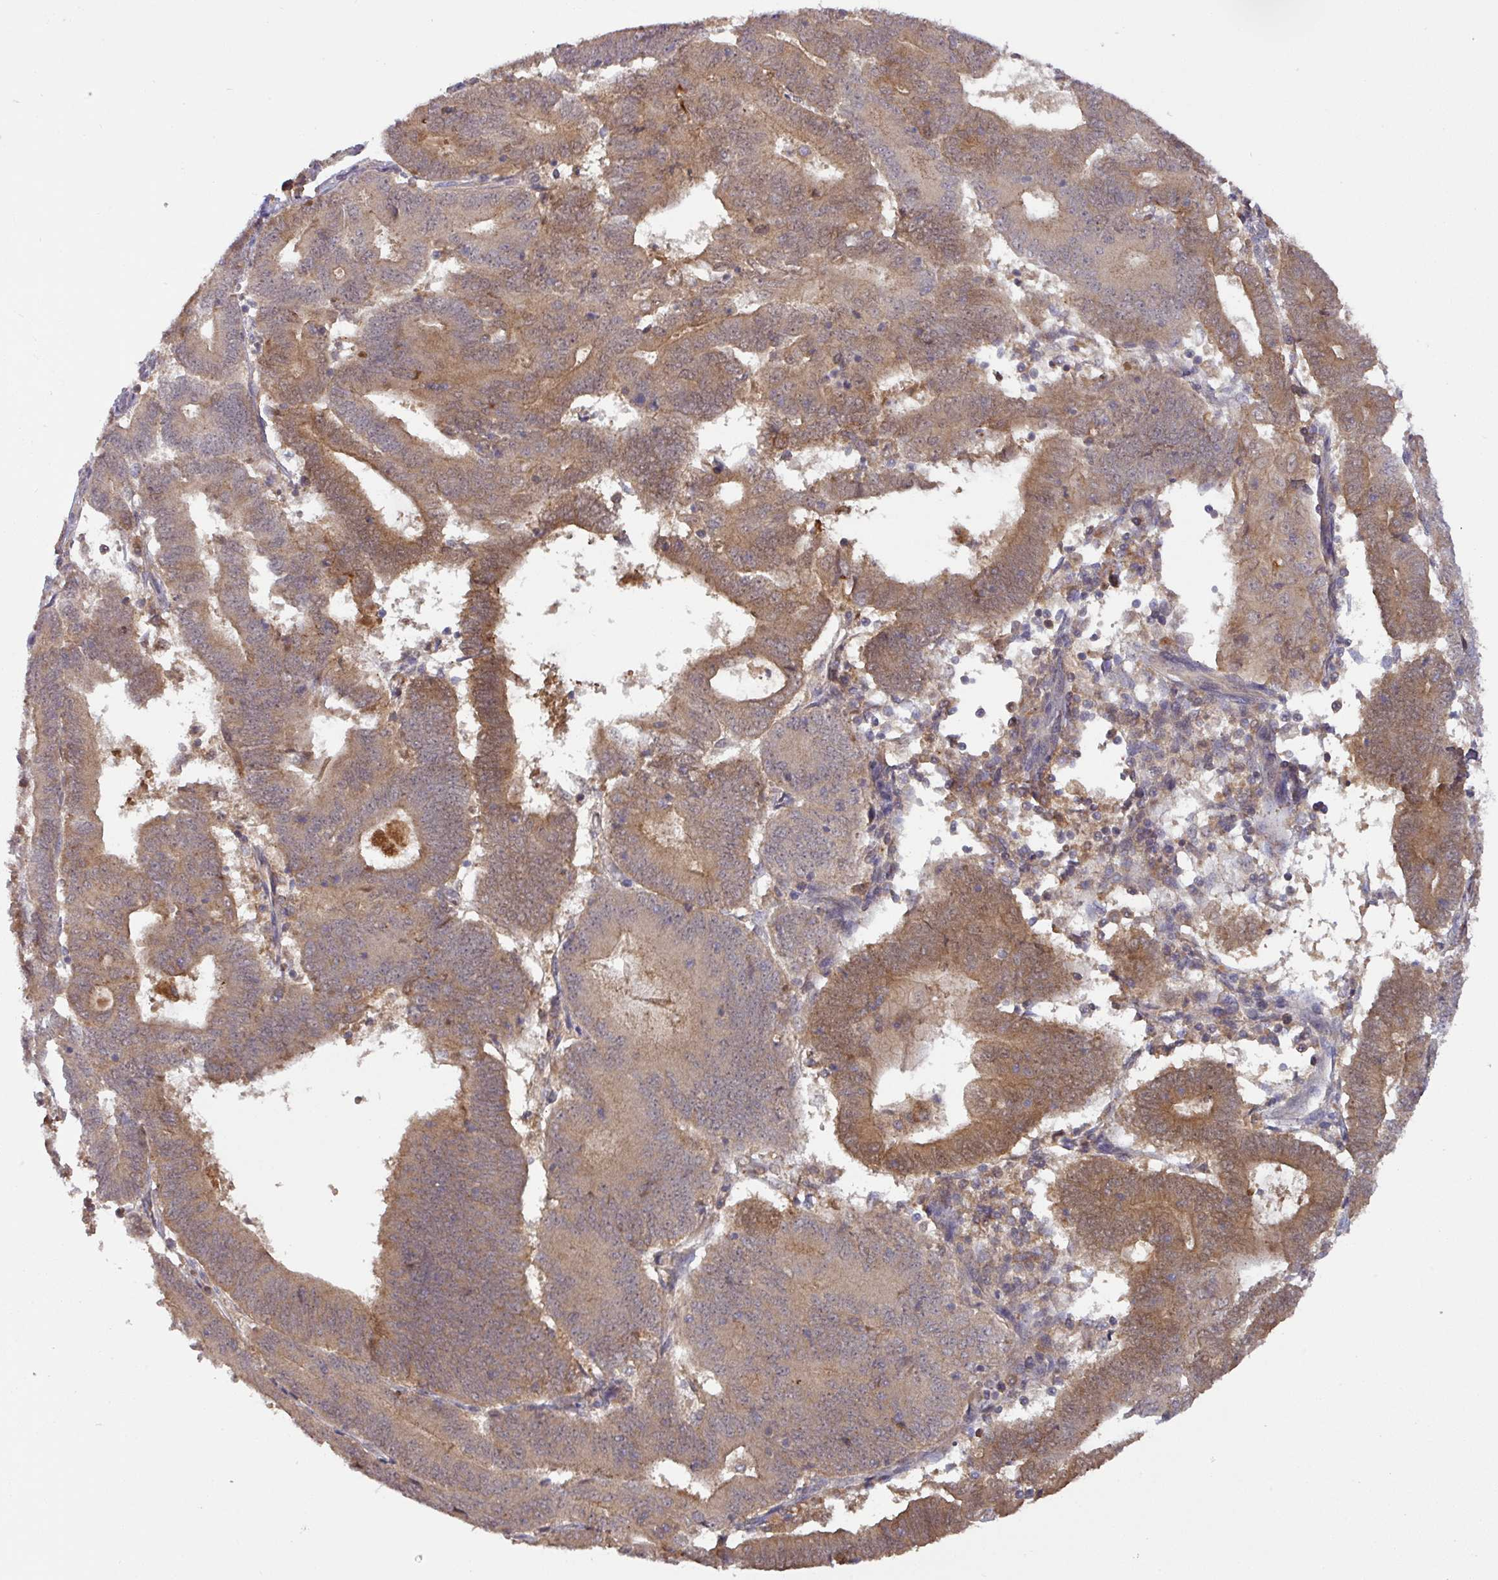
{"staining": {"intensity": "moderate", "quantity": ">75%", "location": "cytoplasmic/membranous"}, "tissue": "endometrial cancer", "cell_type": "Tumor cells", "image_type": "cancer", "snomed": [{"axis": "morphology", "description": "Adenocarcinoma, NOS"}, {"axis": "topography", "description": "Endometrium"}], "caption": "Human endometrial cancer (adenocarcinoma) stained with a brown dye shows moderate cytoplasmic/membranous positive positivity in about >75% of tumor cells.", "gene": "CCDC121", "patient": {"sex": "female", "age": 70}}